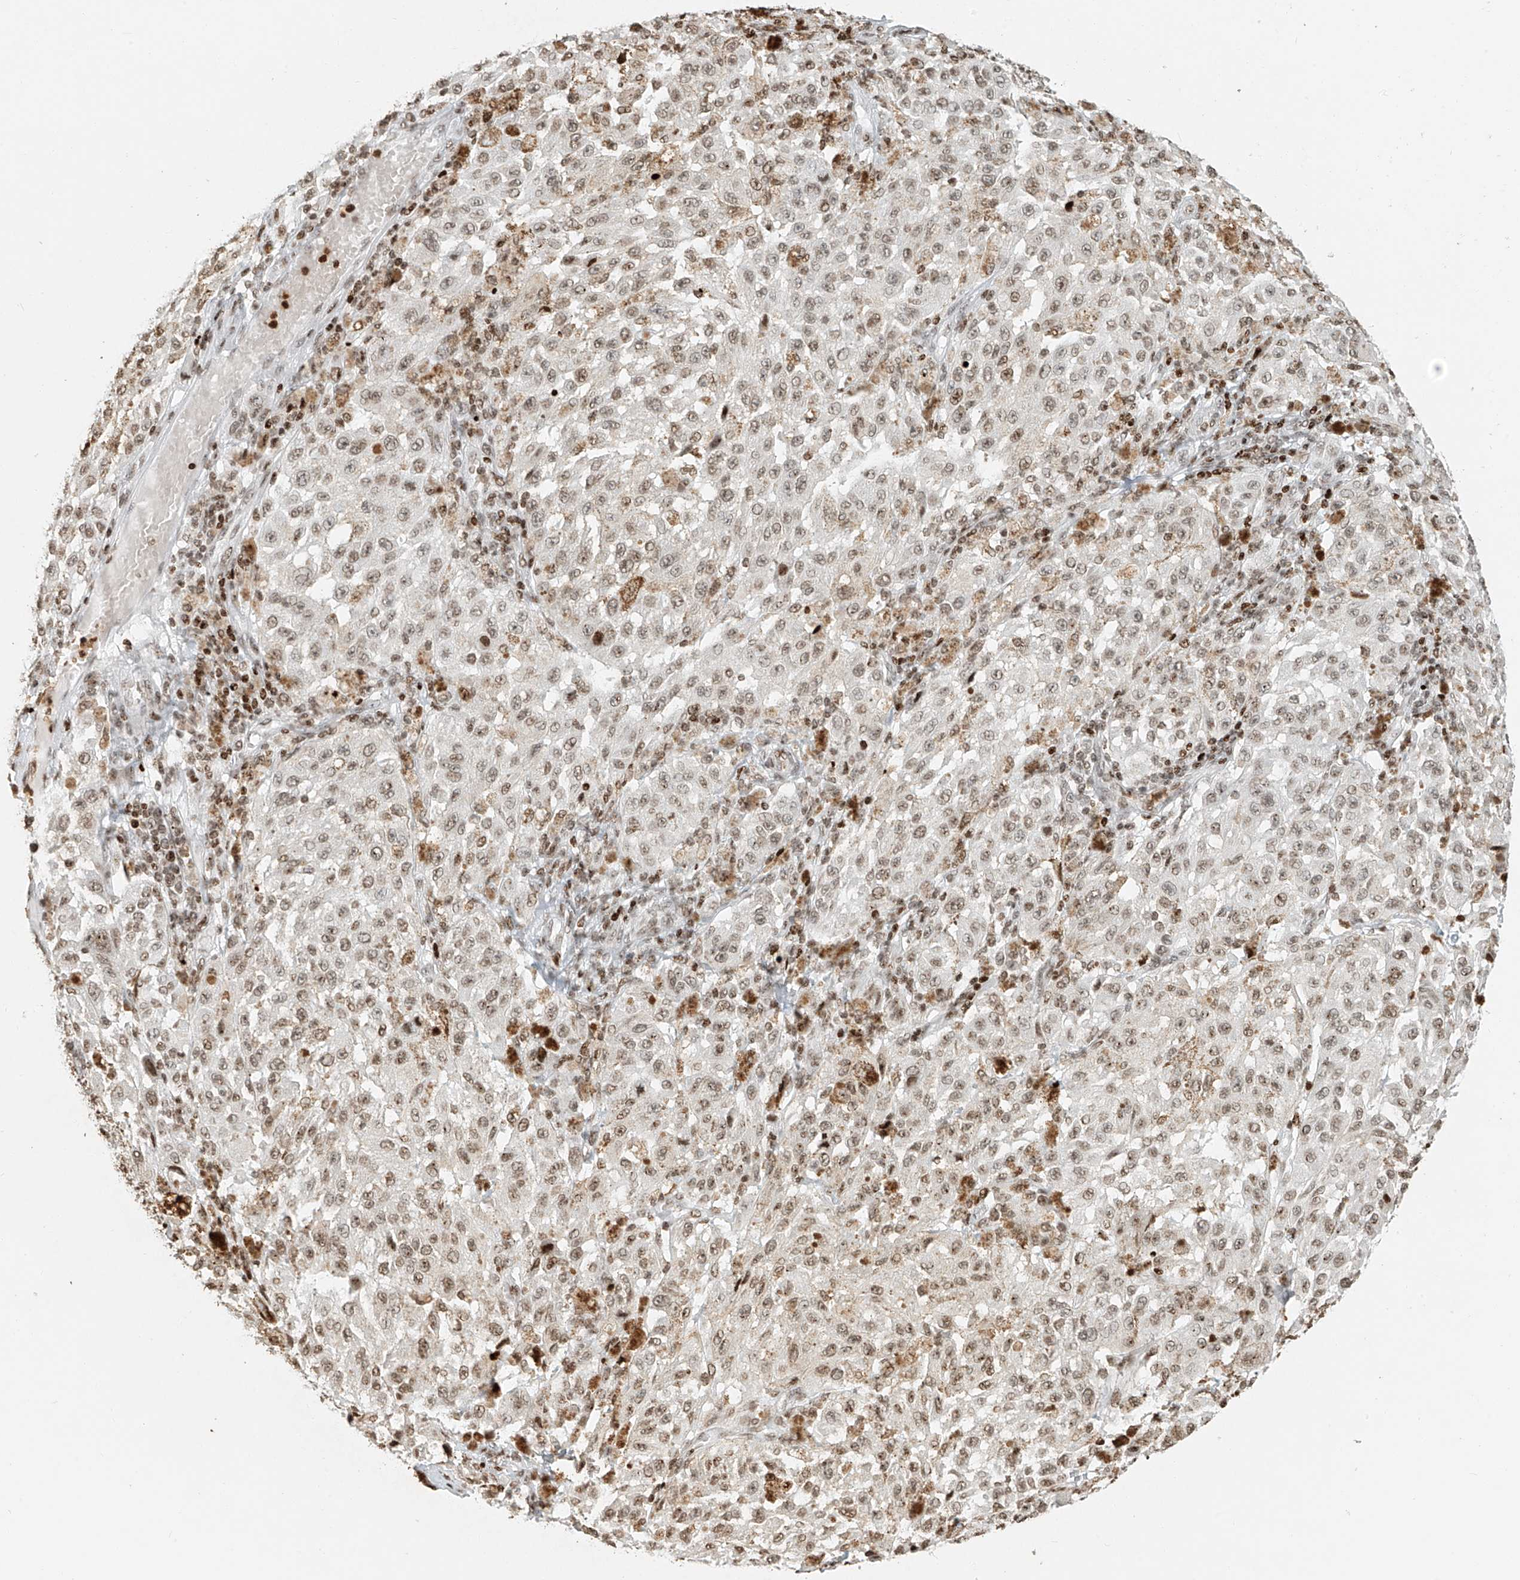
{"staining": {"intensity": "moderate", "quantity": ">75%", "location": "nuclear"}, "tissue": "melanoma", "cell_type": "Tumor cells", "image_type": "cancer", "snomed": [{"axis": "morphology", "description": "Malignant melanoma, NOS"}, {"axis": "topography", "description": "Skin"}], "caption": "This is a histology image of IHC staining of malignant melanoma, which shows moderate staining in the nuclear of tumor cells.", "gene": "C17orf58", "patient": {"sex": "female", "age": 64}}